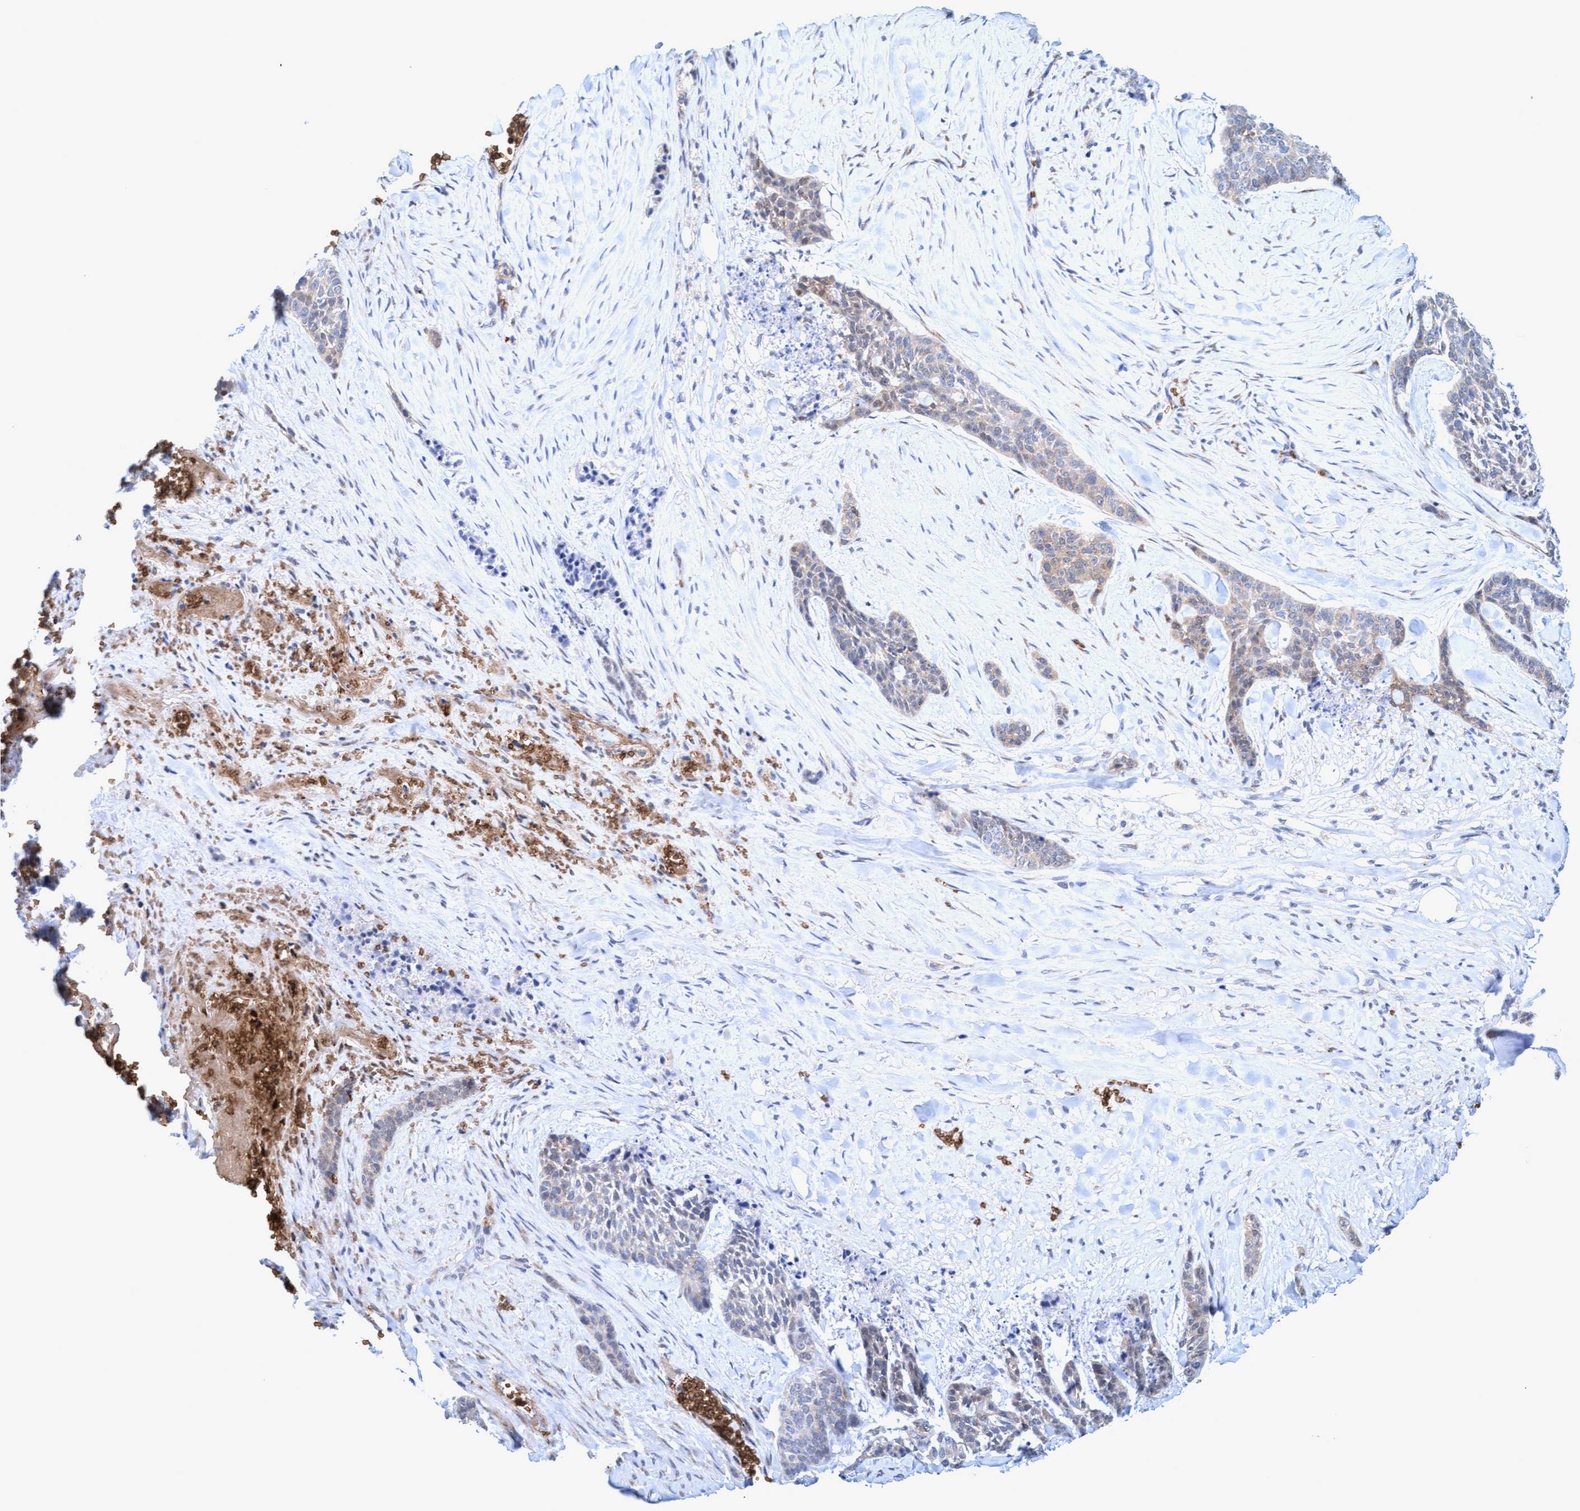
{"staining": {"intensity": "weak", "quantity": "<25%", "location": "cytoplasmic/membranous"}, "tissue": "skin cancer", "cell_type": "Tumor cells", "image_type": "cancer", "snomed": [{"axis": "morphology", "description": "Basal cell carcinoma"}, {"axis": "topography", "description": "Skin"}], "caption": "This is an IHC image of skin cancer (basal cell carcinoma). There is no staining in tumor cells.", "gene": "SPEM2", "patient": {"sex": "female", "age": 64}}